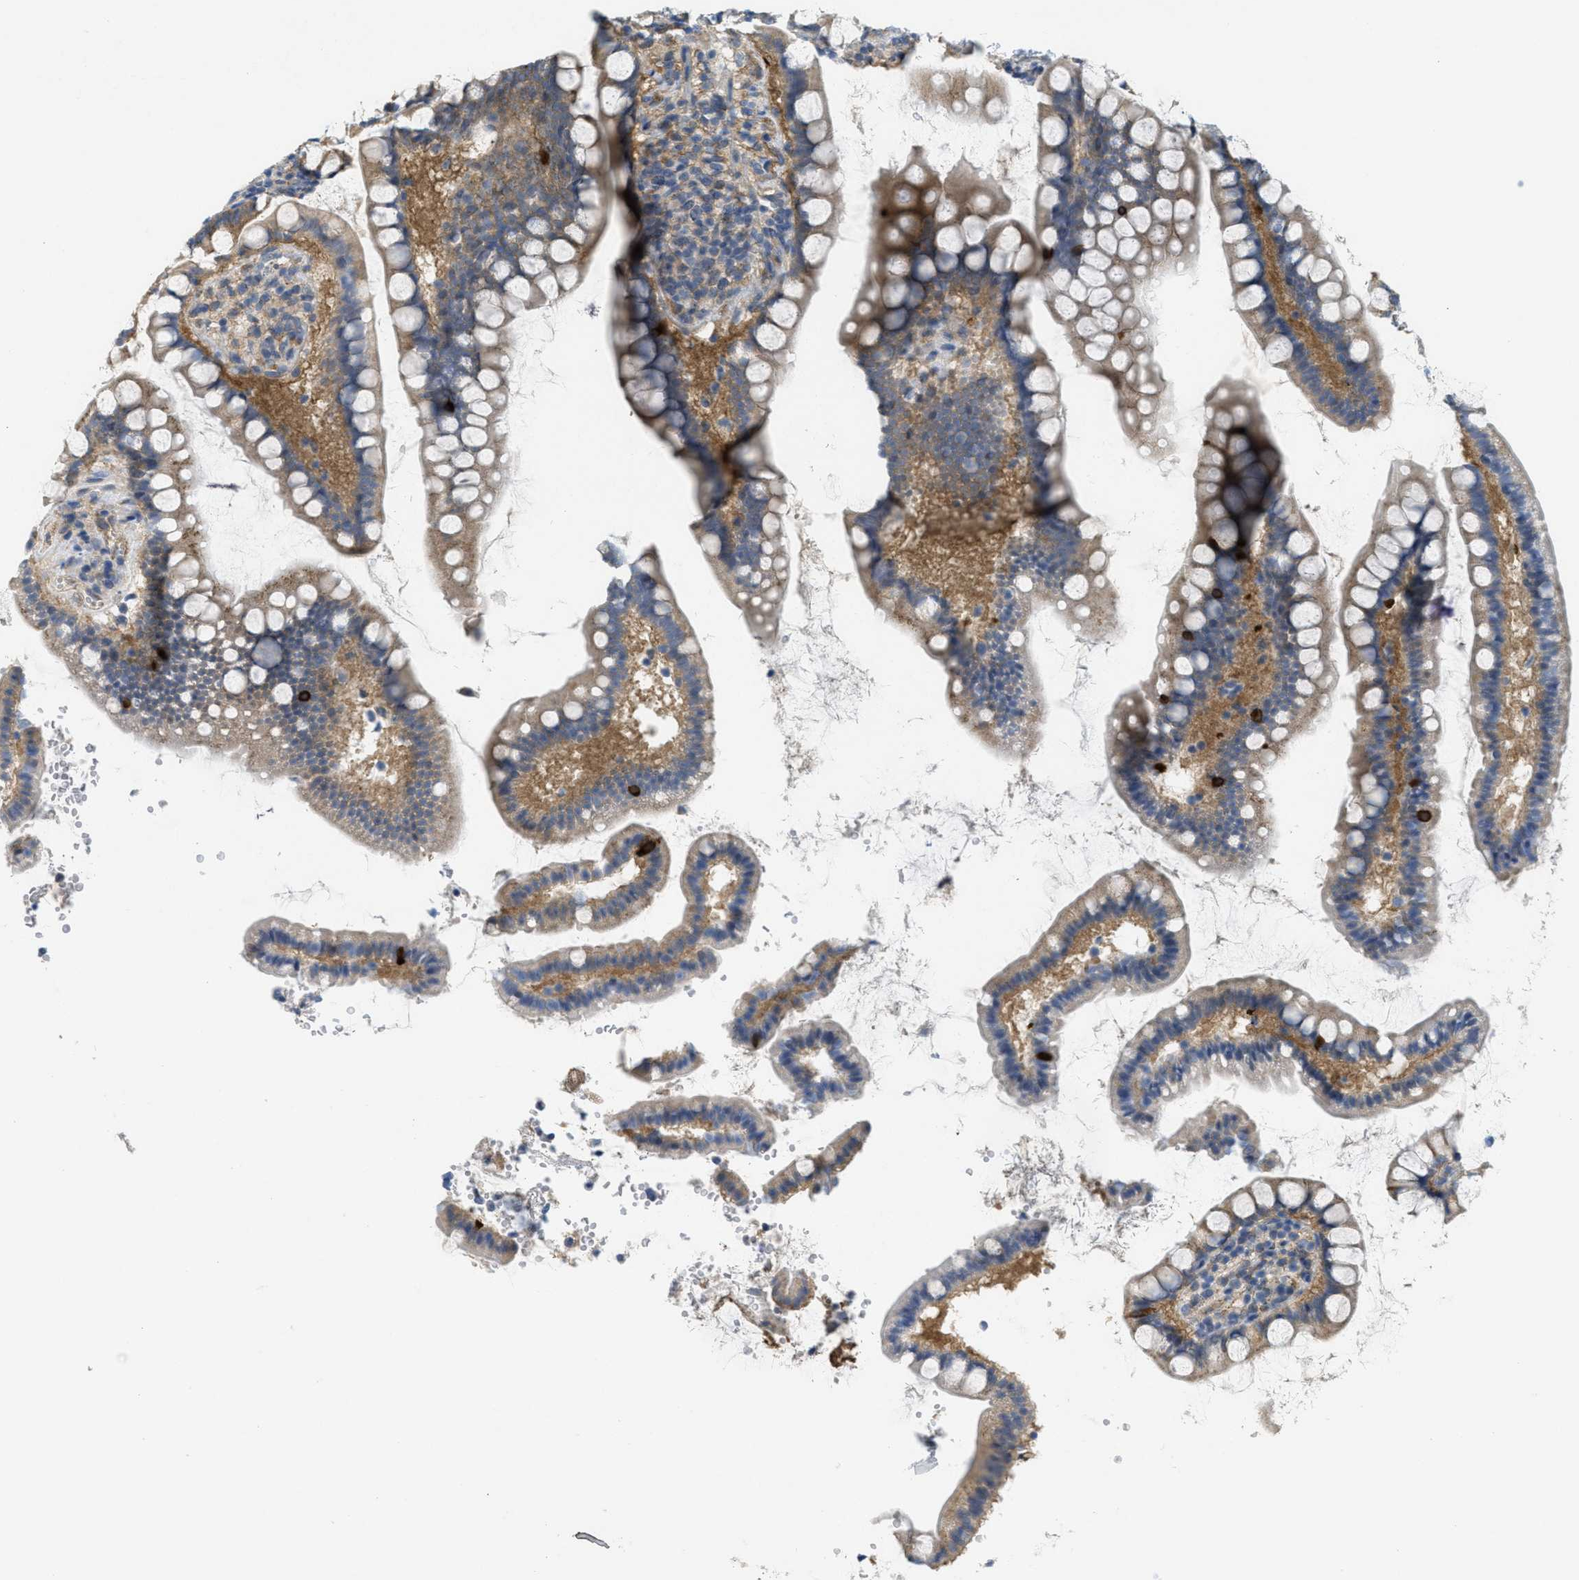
{"staining": {"intensity": "moderate", "quantity": "<25%", "location": "cytoplasmic/membranous"}, "tissue": "small intestine", "cell_type": "Glandular cells", "image_type": "normal", "snomed": [{"axis": "morphology", "description": "Normal tissue, NOS"}, {"axis": "topography", "description": "Small intestine"}], "caption": "Small intestine stained for a protein (brown) reveals moderate cytoplasmic/membranous positive positivity in about <25% of glandular cells.", "gene": "ZFYVE9", "patient": {"sex": "female", "age": 84}}